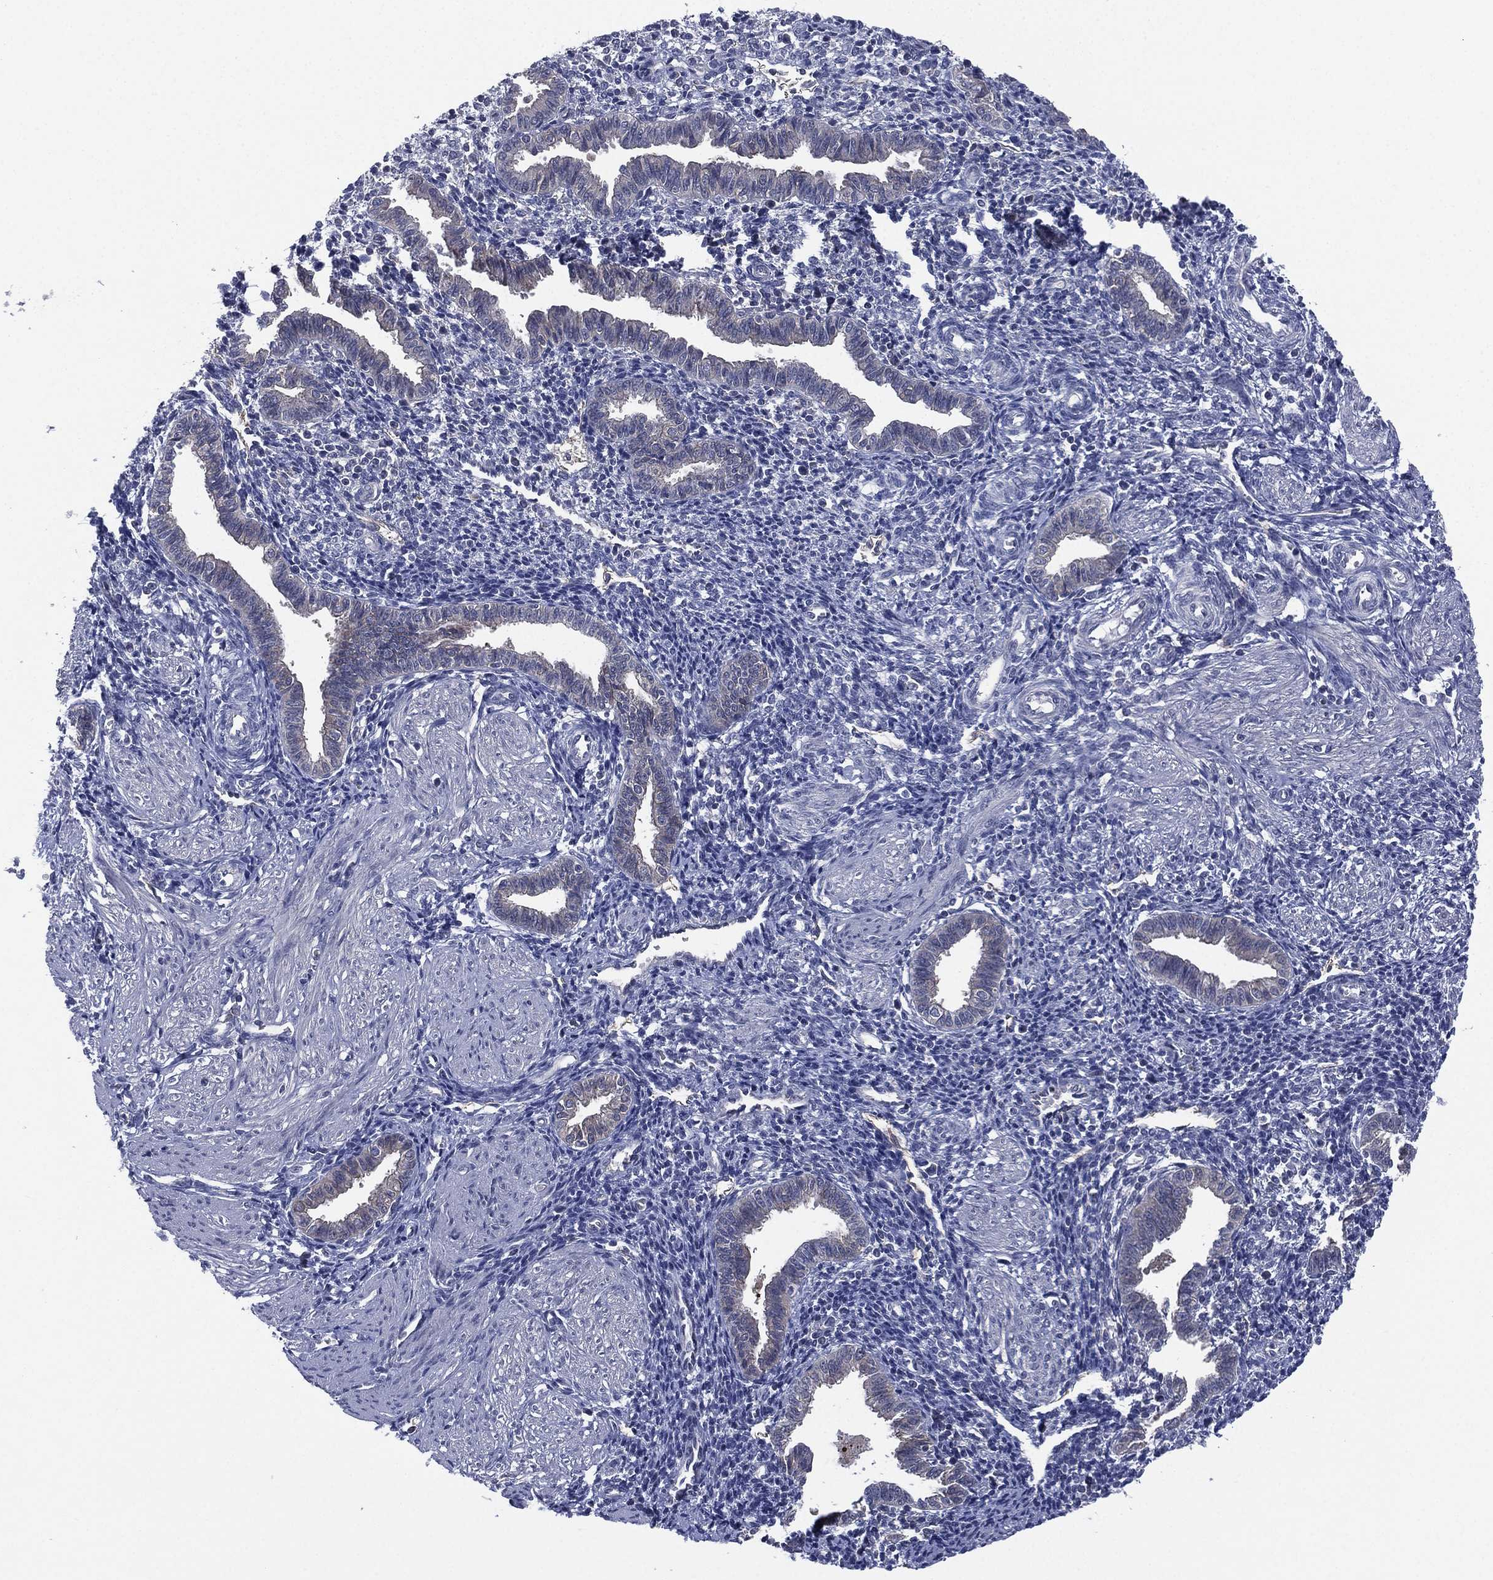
{"staining": {"intensity": "negative", "quantity": "none", "location": "none"}, "tissue": "endometrium", "cell_type": "Cells in endometrial stroma", "image_type": "normal", "snomed": [{"axis": "morphology", "description": "Normal tissue, NOS"}, {"axis": "topography", "description": "Endometrium"}], "caption": "Immunohistochemistry micrograph of benign endometrium: endometrium stained with DAB (3,3'-diaminobenzidine) displays no significant protein positivity in cells in endometrial stroma. (Brightfield microscopy of DAB (3,3'-diaminobenzidine) IHC at high magnification).", "gene": "MPP7", "patient": {"sex": "female", "age": 37}}